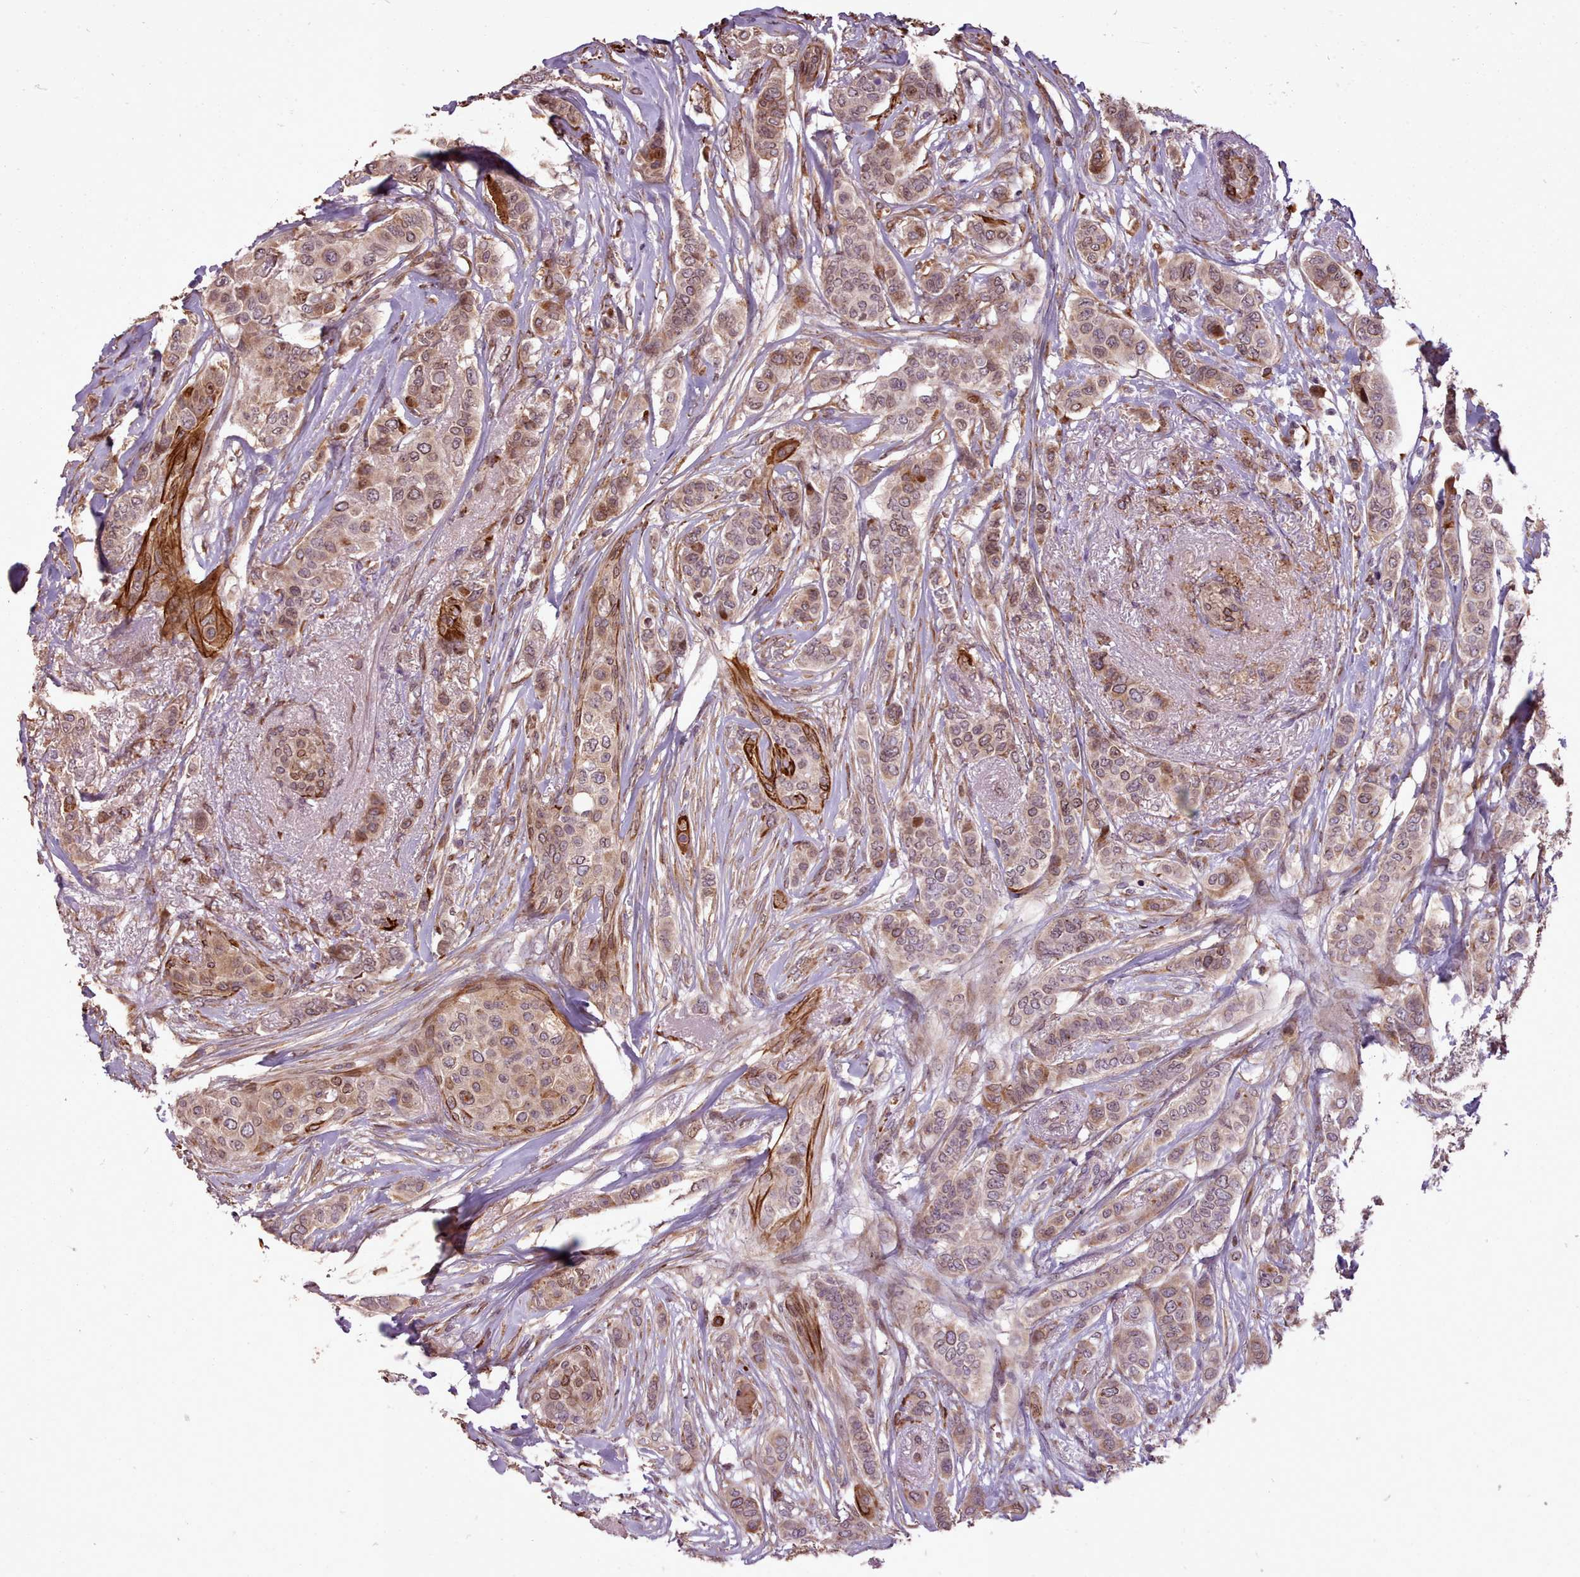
{"staining": {"intensity": "moderate", "quantity": ">75%", "location": "cytoplasmic/membranous"}, "tissue": "breast cancer", "cell_type": "Tumor cells", "image_type": "cancer", "snomed": [{"axis": "morphology", "description": "Lobular carcinoma"}, {"axis": "topography", "description": "Breast"}], "caption": "A micrograph showing moderate cytoplasmic/membranous expression in approximately >75% of tumor cells in breast cancer (lobular carcinoma), as visualized by brown immunohistochemical staining.", "gene": "CABP1", "patient": {"sex": "female", "age": 51}}